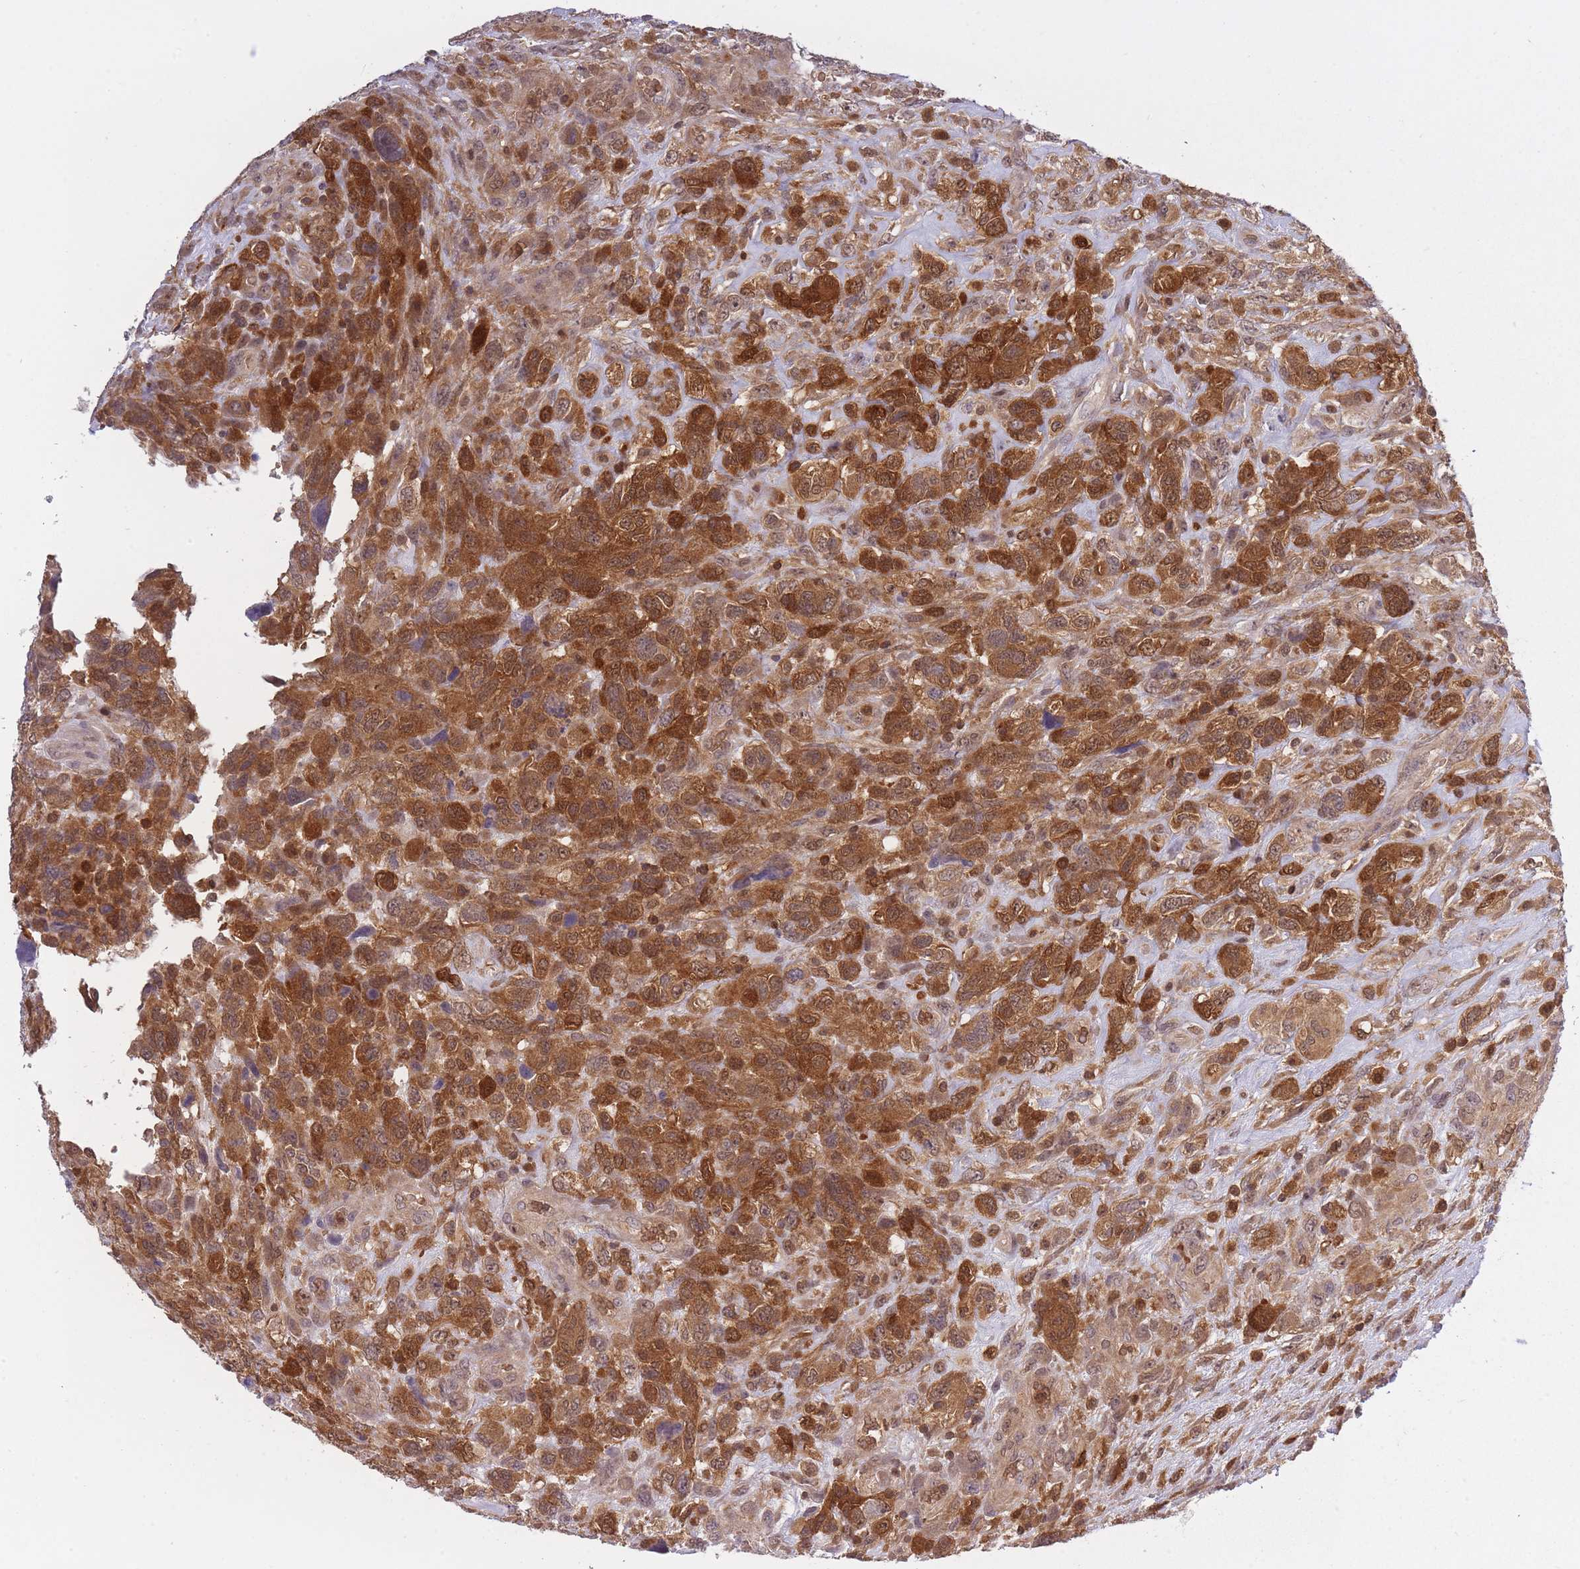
{"staining": {"intensity": "strong", "quantity": ">75%", "location": "cytoplasmic/membranous,nuclear"}, "tissue": "glioma", "cell_type": "Tumor cells", "image_type": "cancer", "snomed": [{"axis": "morphology", "description": "Glioma, malignant, High grade"}, {"axis": "topography", "description": "Brain"}], "caption": "DAB (3,3'-diaminobenzidine) immunohistochemical staining of glioma shows strong cytoplasmic/membranous and nuclear protein positivity in approximately >75% of tumor cells.", "gene": "CXorf38", "patient": {"sex": "male", "age": 61}}